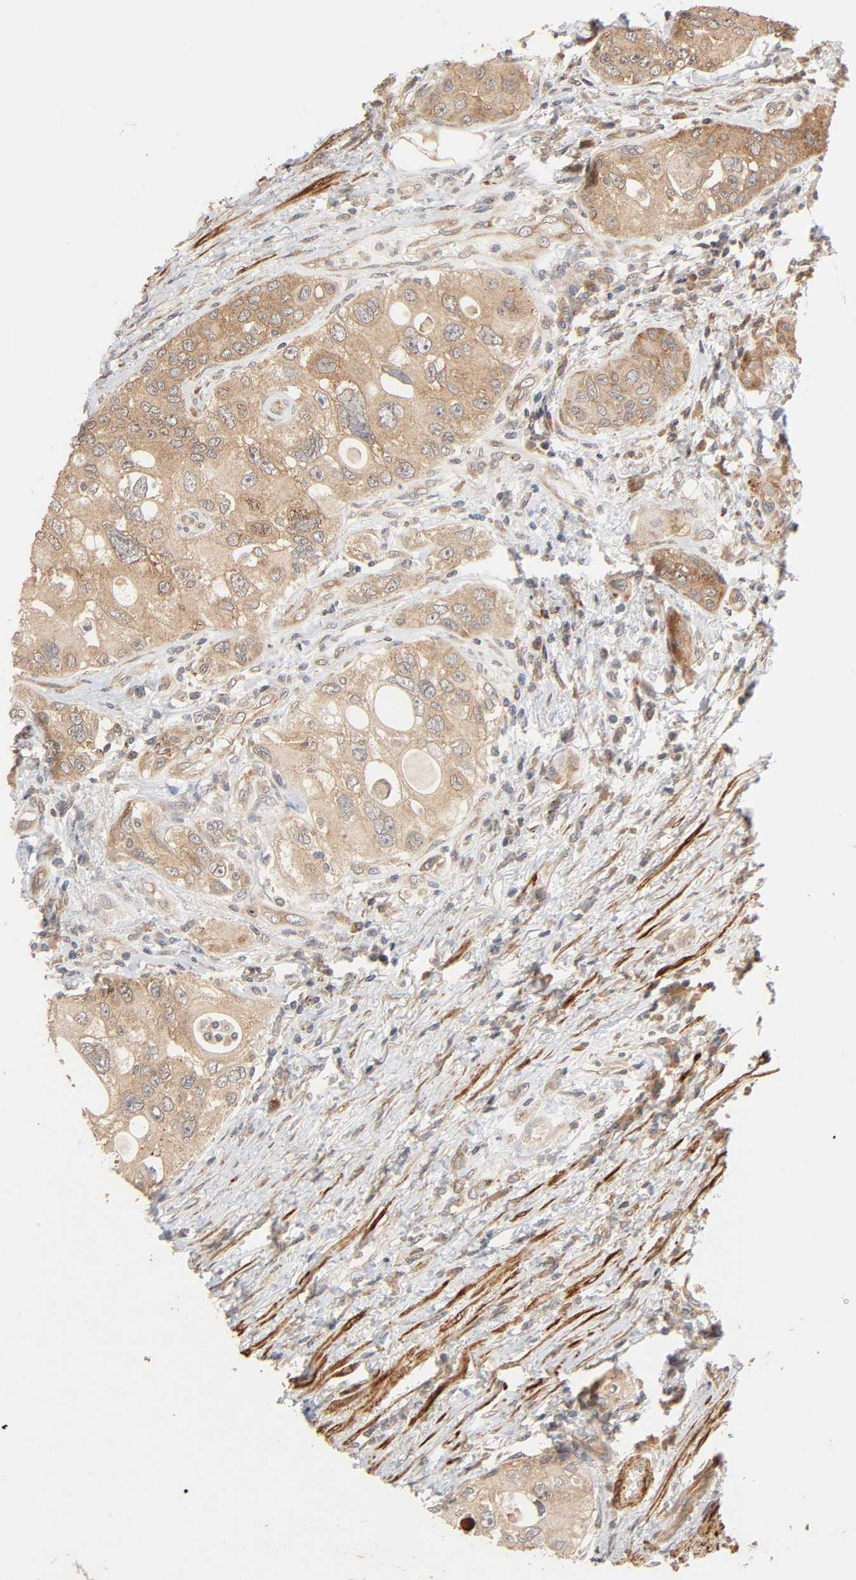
{"staining": {"intensity": "moderate", "quantity": ">75%", "location": "cytoplasmic/membranous"}, "tissue": "urothelial cancer", "cell_type": "Tumor cells", "image_type": "cancer", "snomed": [{"axis": "morphology", "description": "Urothelial carcinoma, High grade"}, {"axis": "topography", "description": "Urinary bladder"}], "caption": "Immunohistochemistry photomicrograph of urothelial carcinoma (high-grade) stained for a protein (brown), which demonstrates medium levels of moderate cytoplasmic/membranous expression in approximately >75% of tumor cells.", "gene": "NEMF", "patient": {"sex": "female", "age": 56}}